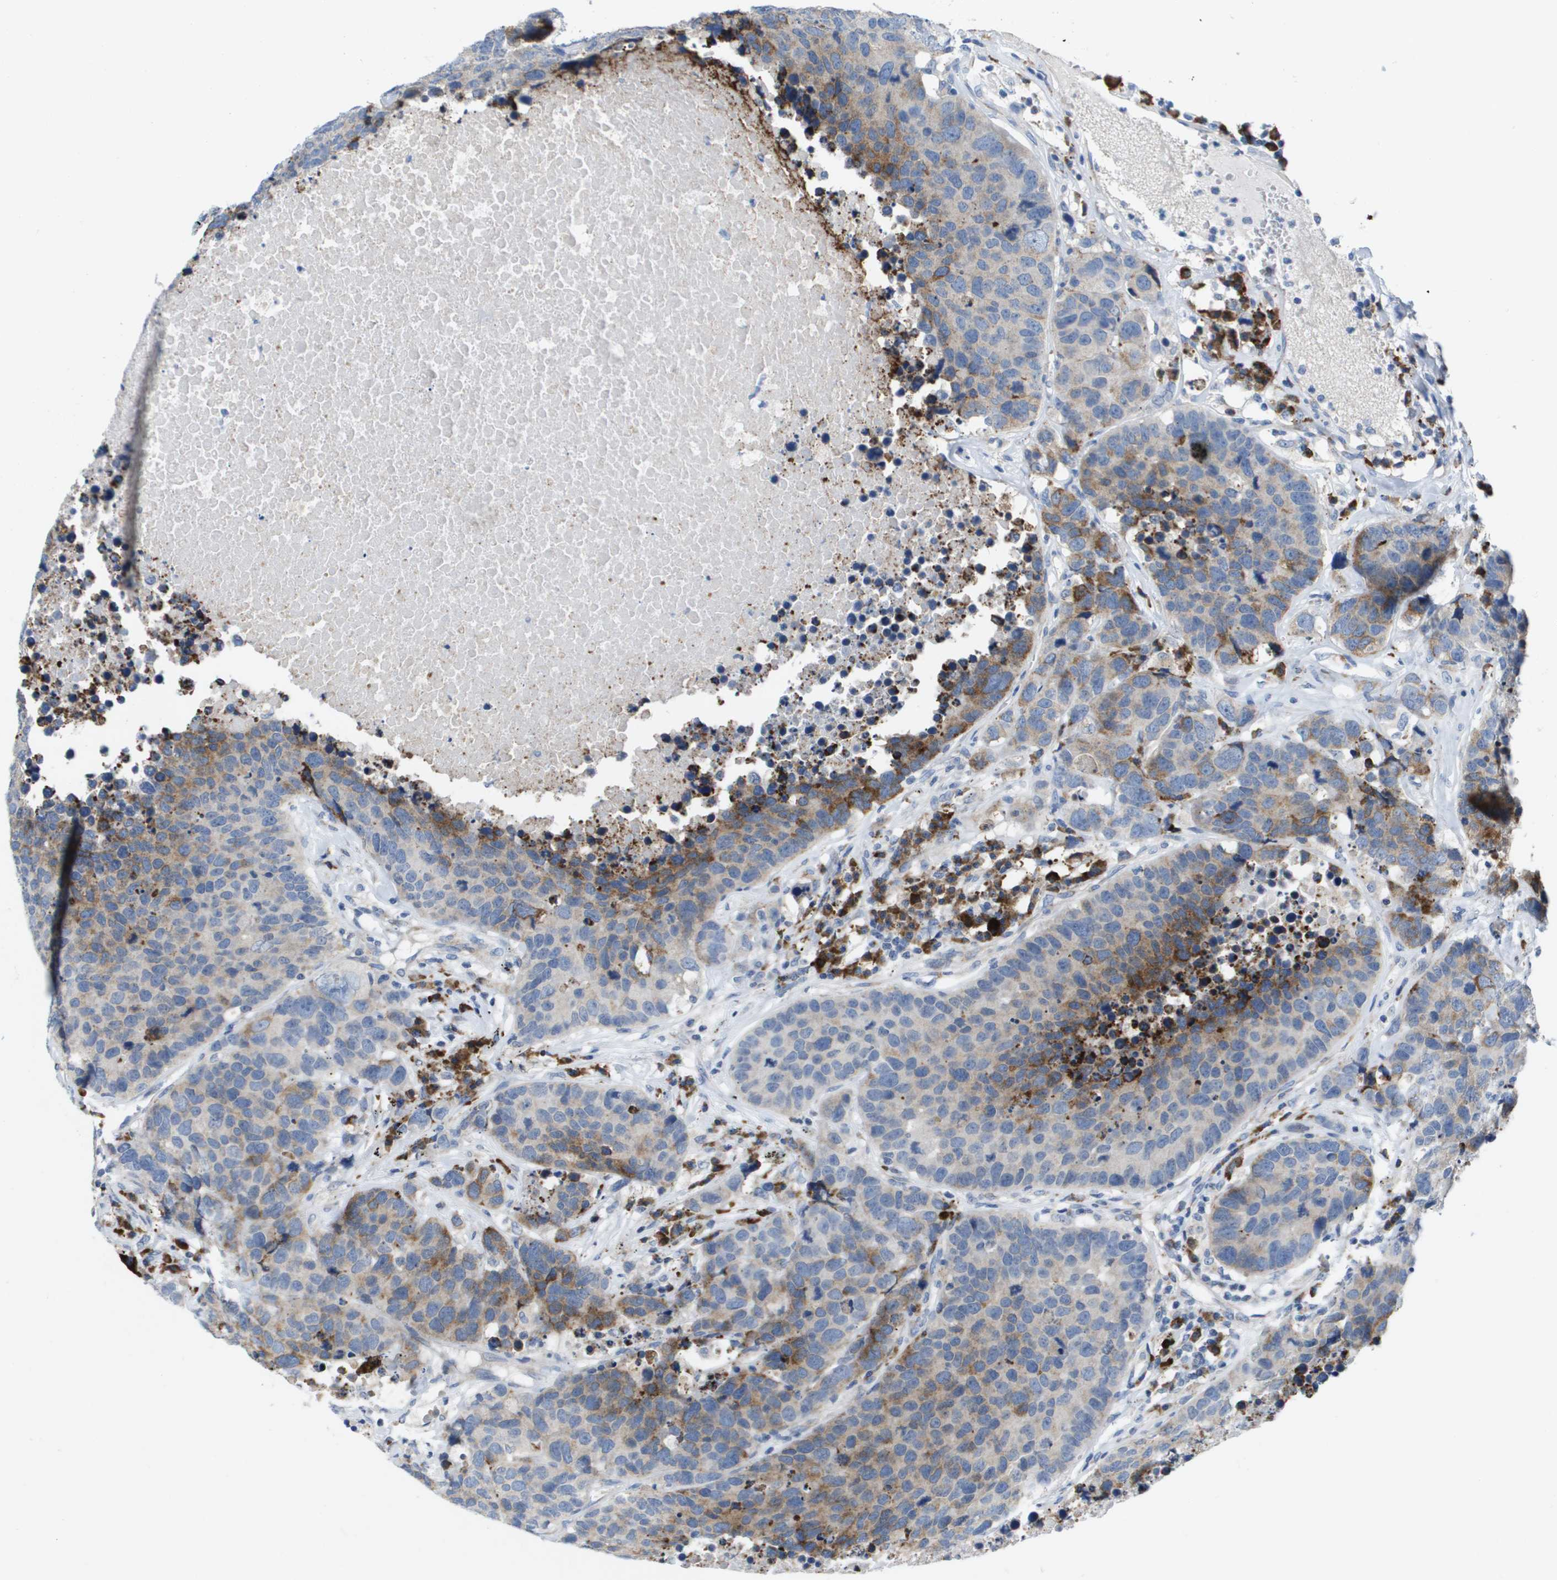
{"staining": {"intensity": "moderate", "quantity": "25%-75%", "location": "cytoplasmic/membranous"}, "tissue": "carcinoid", "cell_type": "Tumor cells", "image_type": "cancer", "snomed": [{"axis": "morphology", "description": "Carcinoid, malignant, NOS"}, {"axis": "topography", "description": "Lung"}], "caption": "Approximately 25%-75% of tumor cells in carcinoid exhibit moderate cytoplasmic/membranous protein expression as visualized by brown immunohistochemical staining.", "gene": "CD3G", "patient": {"sex": "male", "age": 60}}